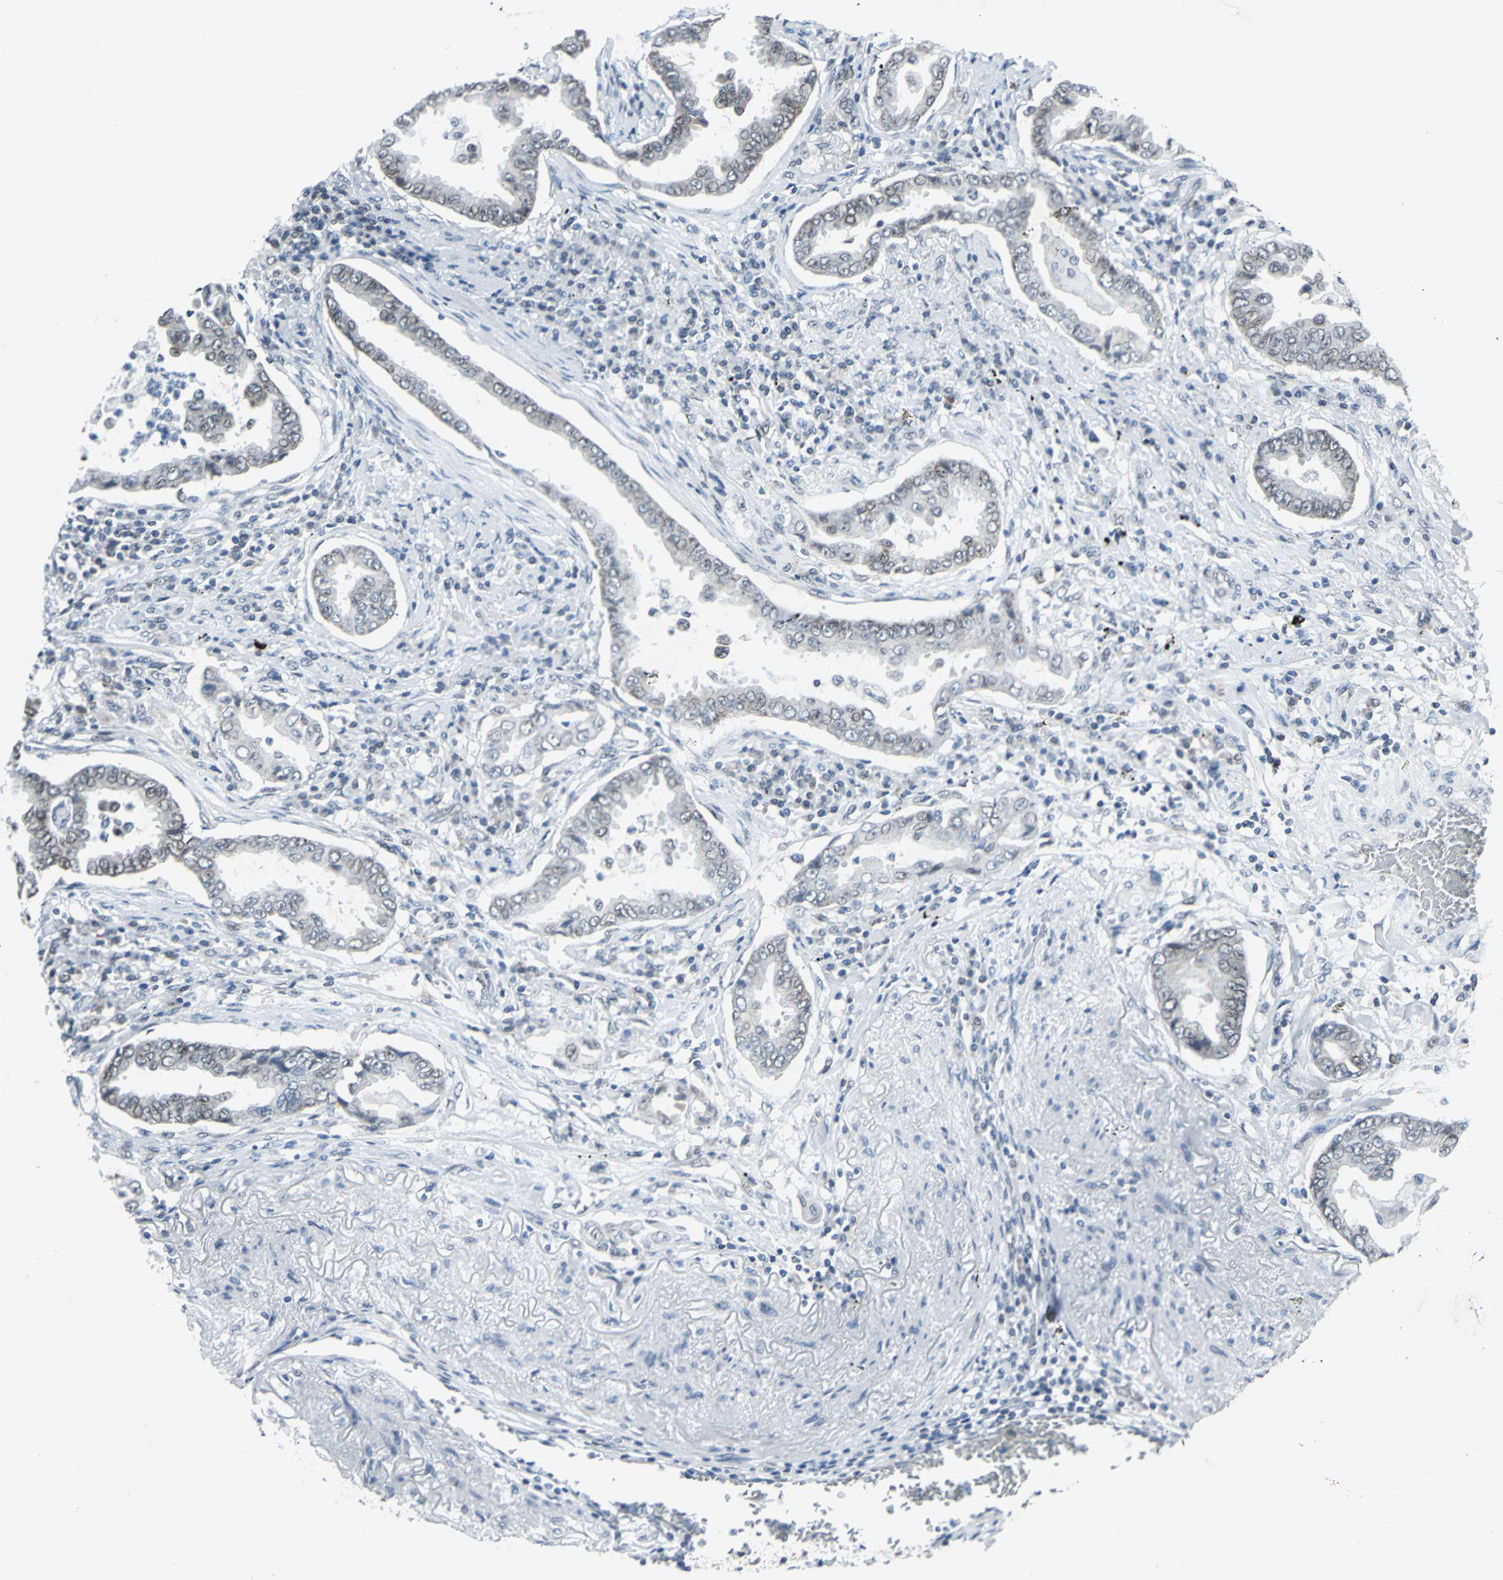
{"staining": {"intensity": "weak", "quantity": "25%-75%", "location": "cytoplasmic/membranous"}, "tissue": "lung cancer", "cell_type": "Tumor cells", "image_type": "cancer", "snomed": [{"axis": "morphology", "description": "Normal tissue, NOS"}, {"axis": "morphology", "description": "Inflammation, NOS"}, {"axis": "morphology", "description": "Adenocarcinoma, NOS"}, {"axis": "topography", "description": "Lung"}], "caption": "Immunohistochemical staining of adenocarcinoma (lung) demonstrates low levels of weak cytoplasmic/membranous positivity in about 25%-75% of tumor cells.", "gene": "SNUPN", "patient": {"sex": "female", "age": 64}}